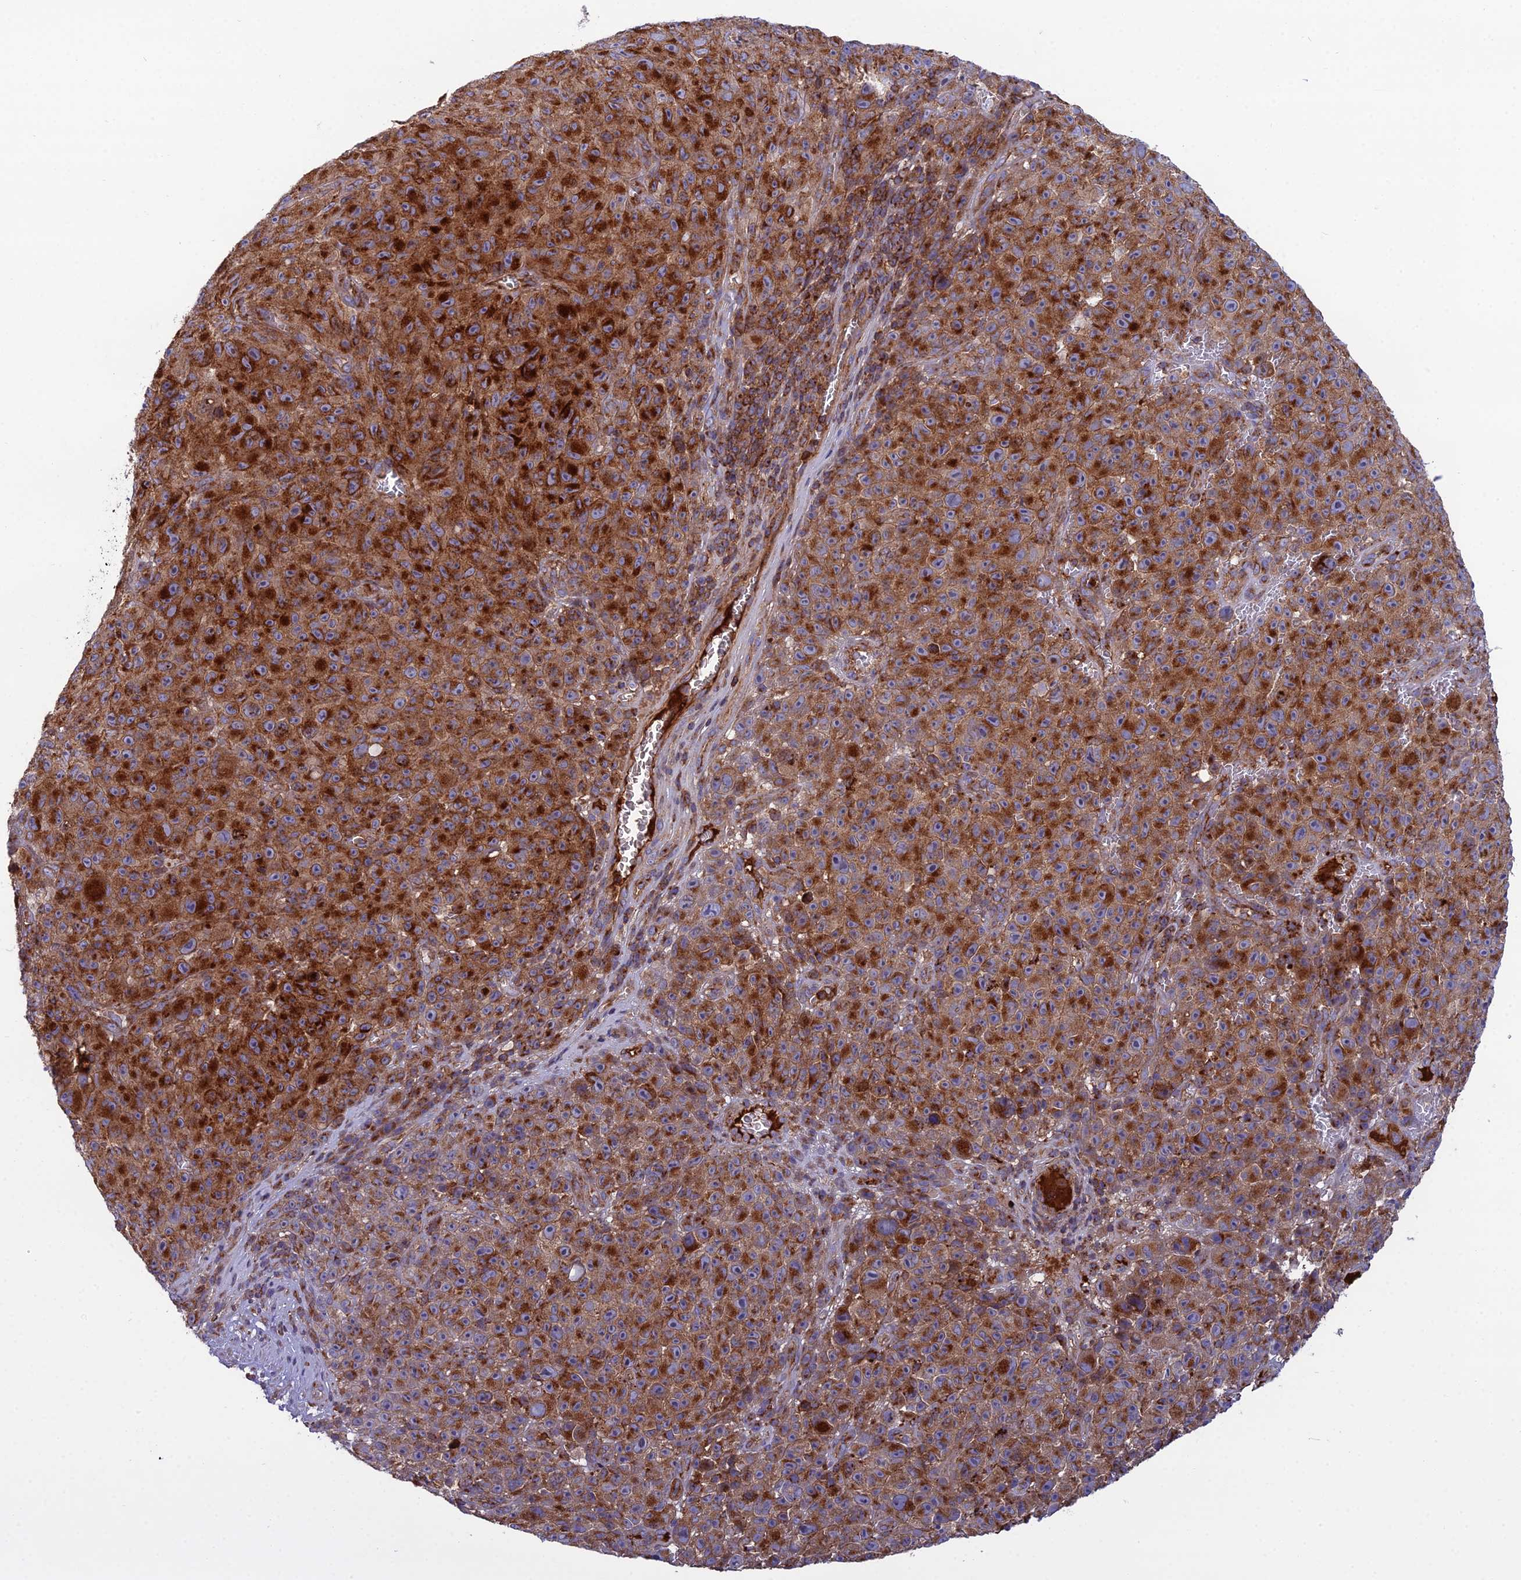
{"staining": {"intensity": "strong", "quantity": ">75%", "location": "cytoplasmic/membranous"}, "tissue": "melanoma", "cell_type": "Tumor cells", "image_type": "cancer", "snomed": [{"axis": "morphology", "description": "Malignant melanoma, NOS"}, {"axis": "topography", "description": "Skin"}], "caption": "Human melanoma stained with a protein marker exhibits strong staining in tumor cells.", "gene": "LNPEP", "patient": {"sex": "female", "age": 82}}